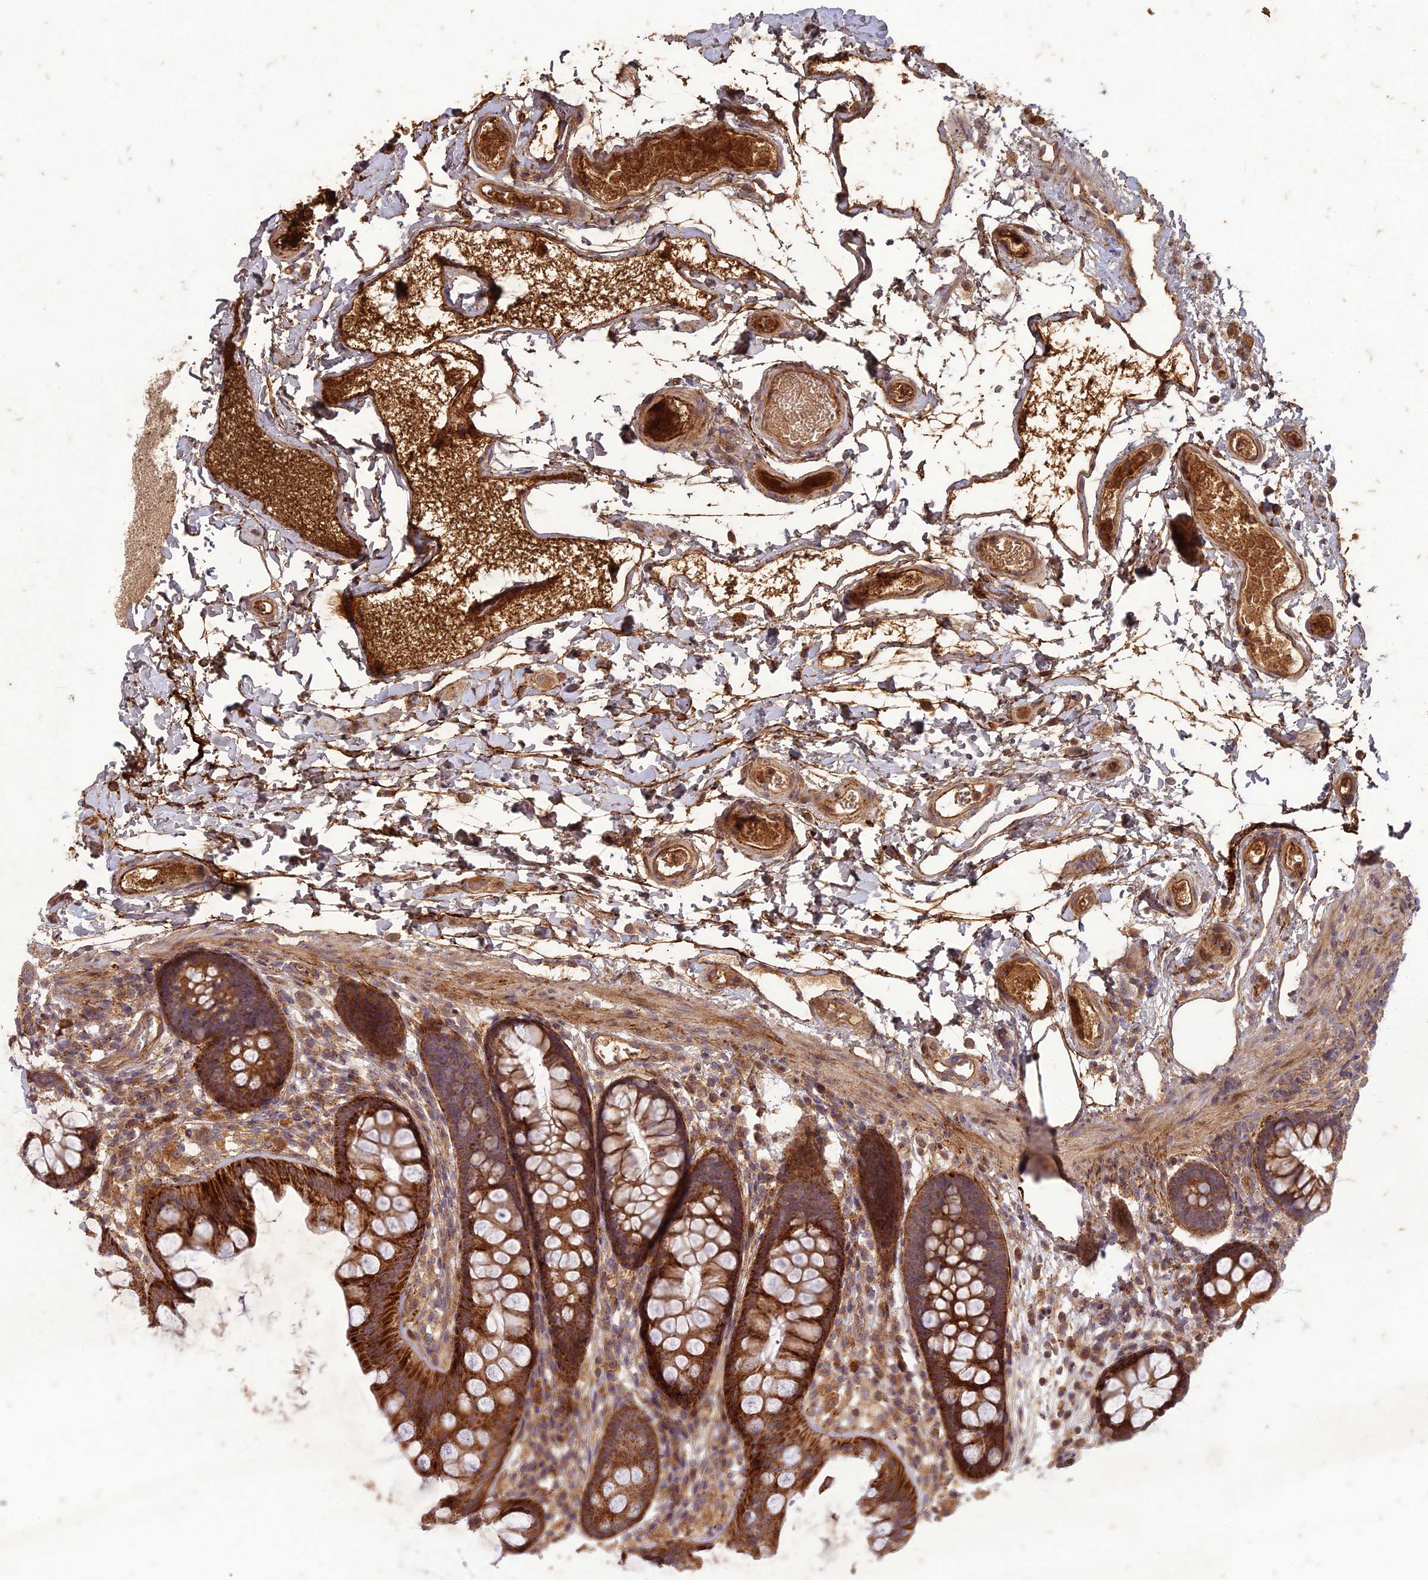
{"staining": {"intensity": "strong", "quantity": ">75%", "location": "cytoplasmic/membranous"}, "tissue": "colon", "cell_type": "Endothelial cells", "image_type": "normal", "snomed": [{"axis": "morphology", "description": "Normal tissue, NOS"}, {"axis": "topography", "description": "Colon"}], "caption": "Immunohistochemical staining of normal human colon shows high levels of strong cytoplasmic/membranous expression in approximately >75% of endothelial cells. Nuclei are stained in blue.", "gene": "TCF25", "patient": {"sex": "female", "age": 62}}